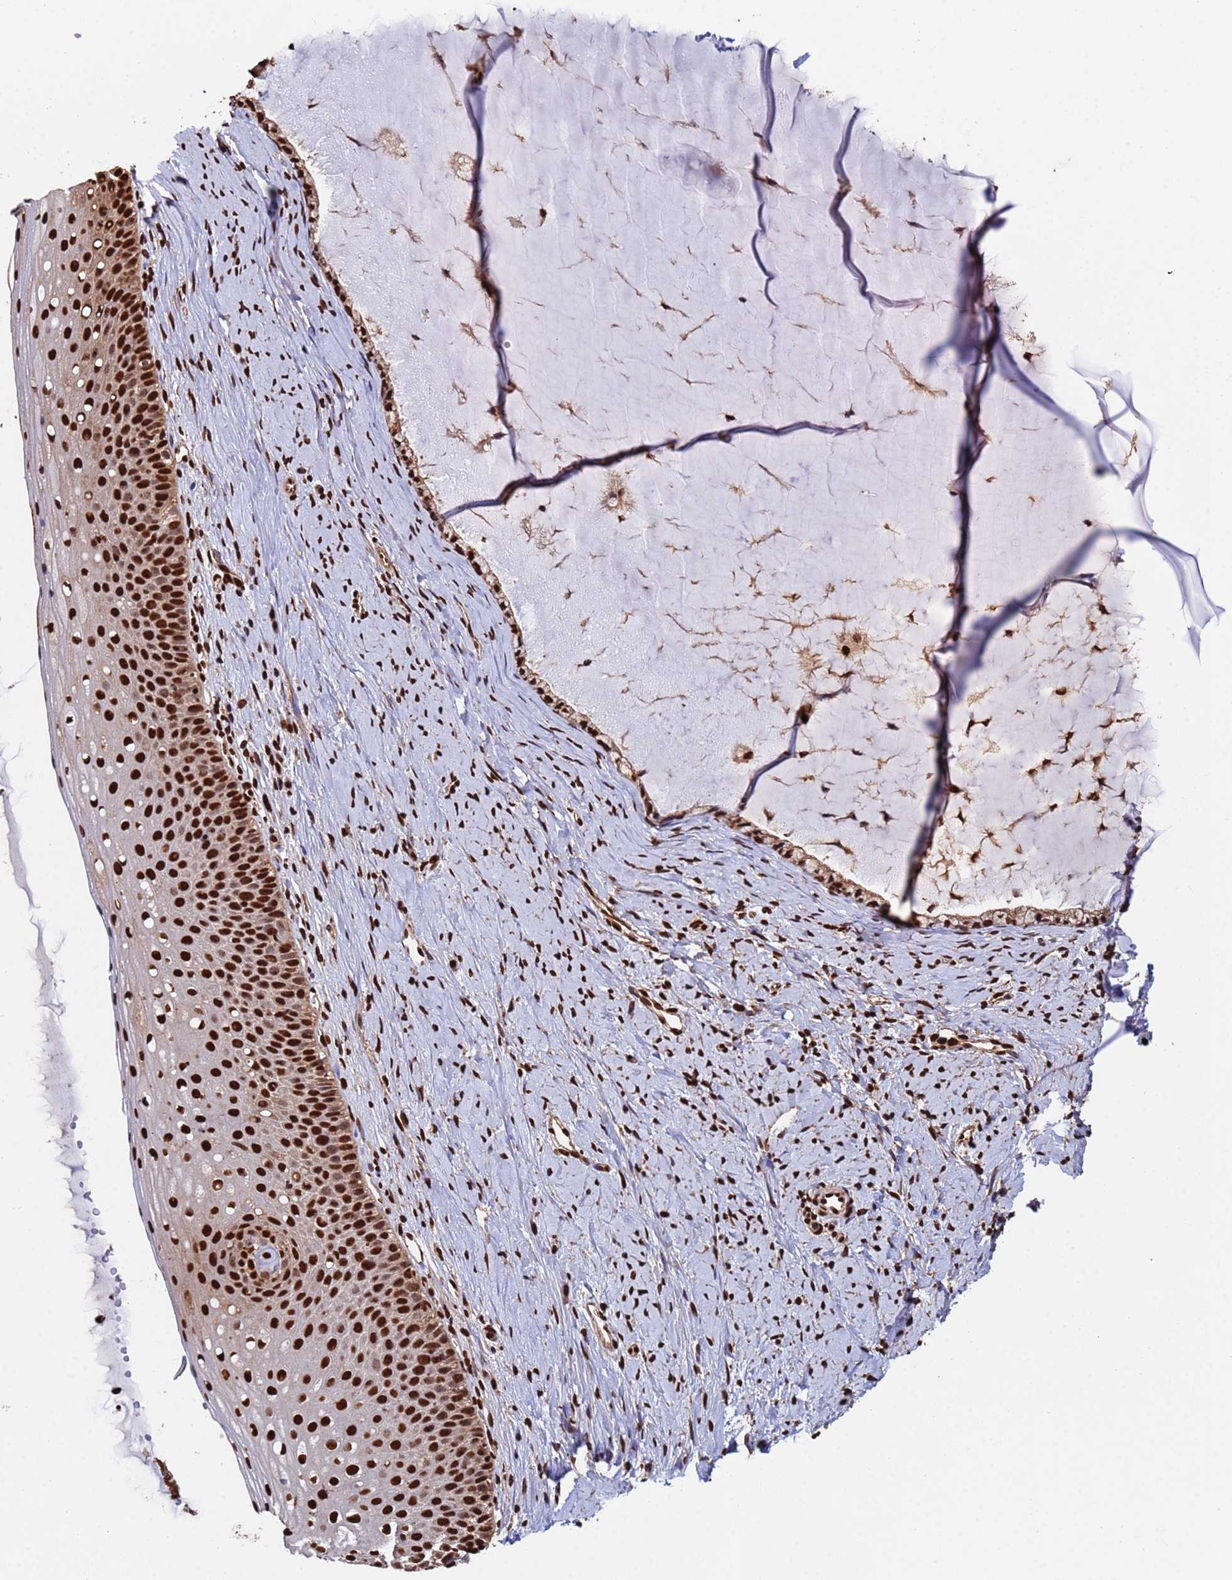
{"staining": {"intensity": "strong", "quantity": ">75%", "location": "nuclear"}, "tissue": "cervix", "cell_type": "Glandular cells", "image_type": "normal", "snomed": [{"axis": "morphology", "description": "Normal tissue, NOS"}, {"axis": "topography", "description": "Cervix"}], "caption": "Human cervix stained for a protein (brown) displays strong nuclear positive staining in approximately >75% of glandular cells.", "gene": "SUMO2", "patient": {"sex": "female", "age": 57}}